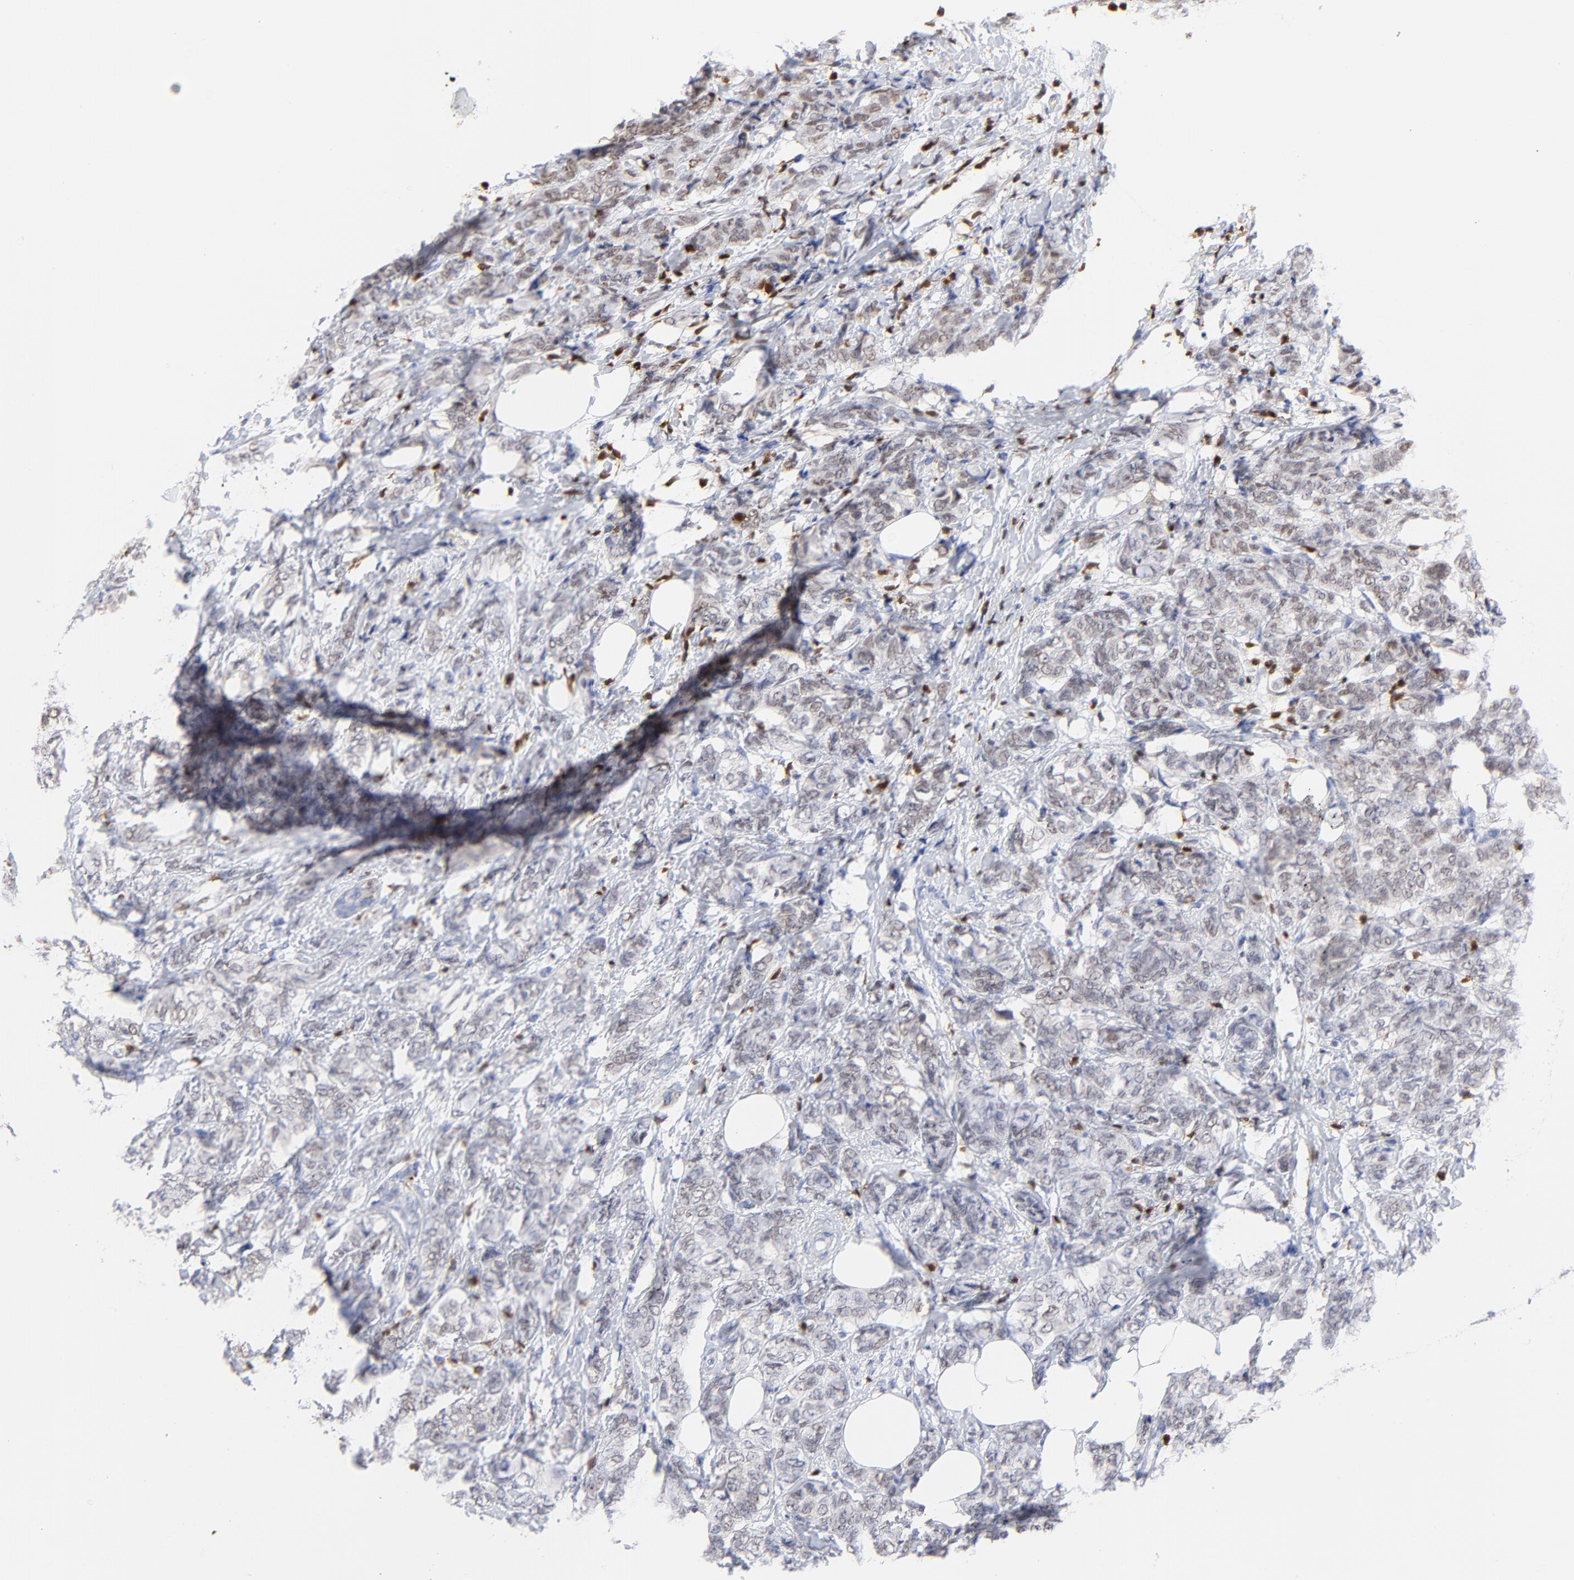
{"staining": {"intensity": "weak", "quantity": "25%-75%", "location": "nuclear"}, "tissue": "breast cancer", "cell_type": "Tumor cells", "image_type": "cancer", "snomed": [{"axis": "morphology", "description": "Lobular carcinoma"}, {"axis": "topography", "description": "Breast"}], "caption": "An immunohistochemistry (IHC) photomicrograph of tumor tissue is shown. Protein staining in brown shows weak nuclear positivity in breast cancer (lobular carcinoma) within tumor cells.", "gene": "ZAP70", "patient": {"sex": "female", "age": 60}}